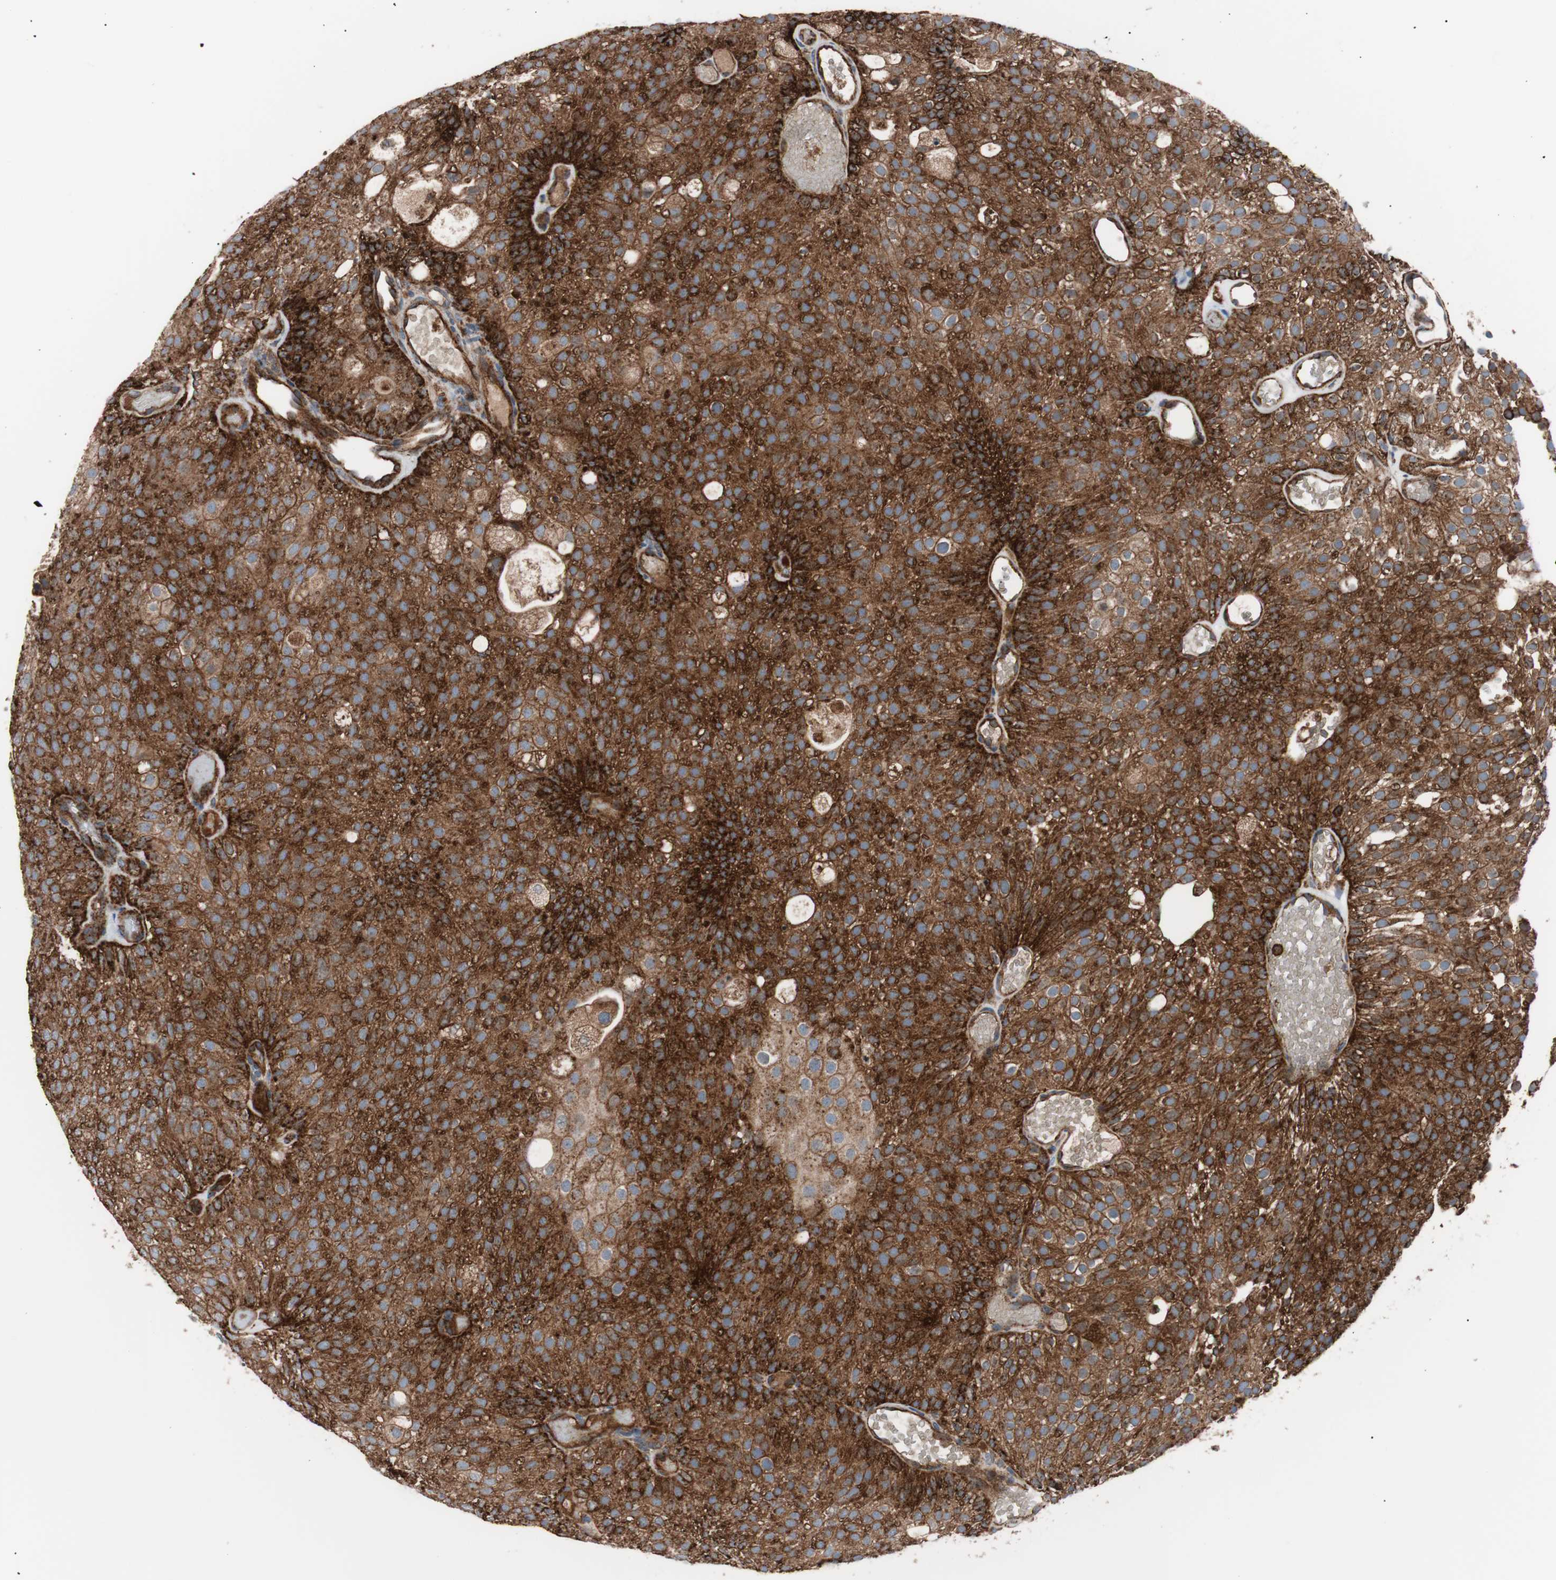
{"staining": {"intensity": "strong", "quantity": ">75%", "location": "cytoplasmic/membranous"}, "tissue": "urothelial cancer", "cell_type": "Tumor cells", "image_type": "cancer", "snomed": [{"axis": "morphology", "description": "Urothelial carcinoma, Low grade"}, {"axis": "topography", "description": "Urinary bladder"}], "caption": "Urothelial carcinoma (low-grade) stained for a protein (brown) shows strong cytoplasmic/membranous positive expression in approximately >75% of tumor cells.", "gene": "FLOT2", "patient": {"sex": "male", "age": 78}}